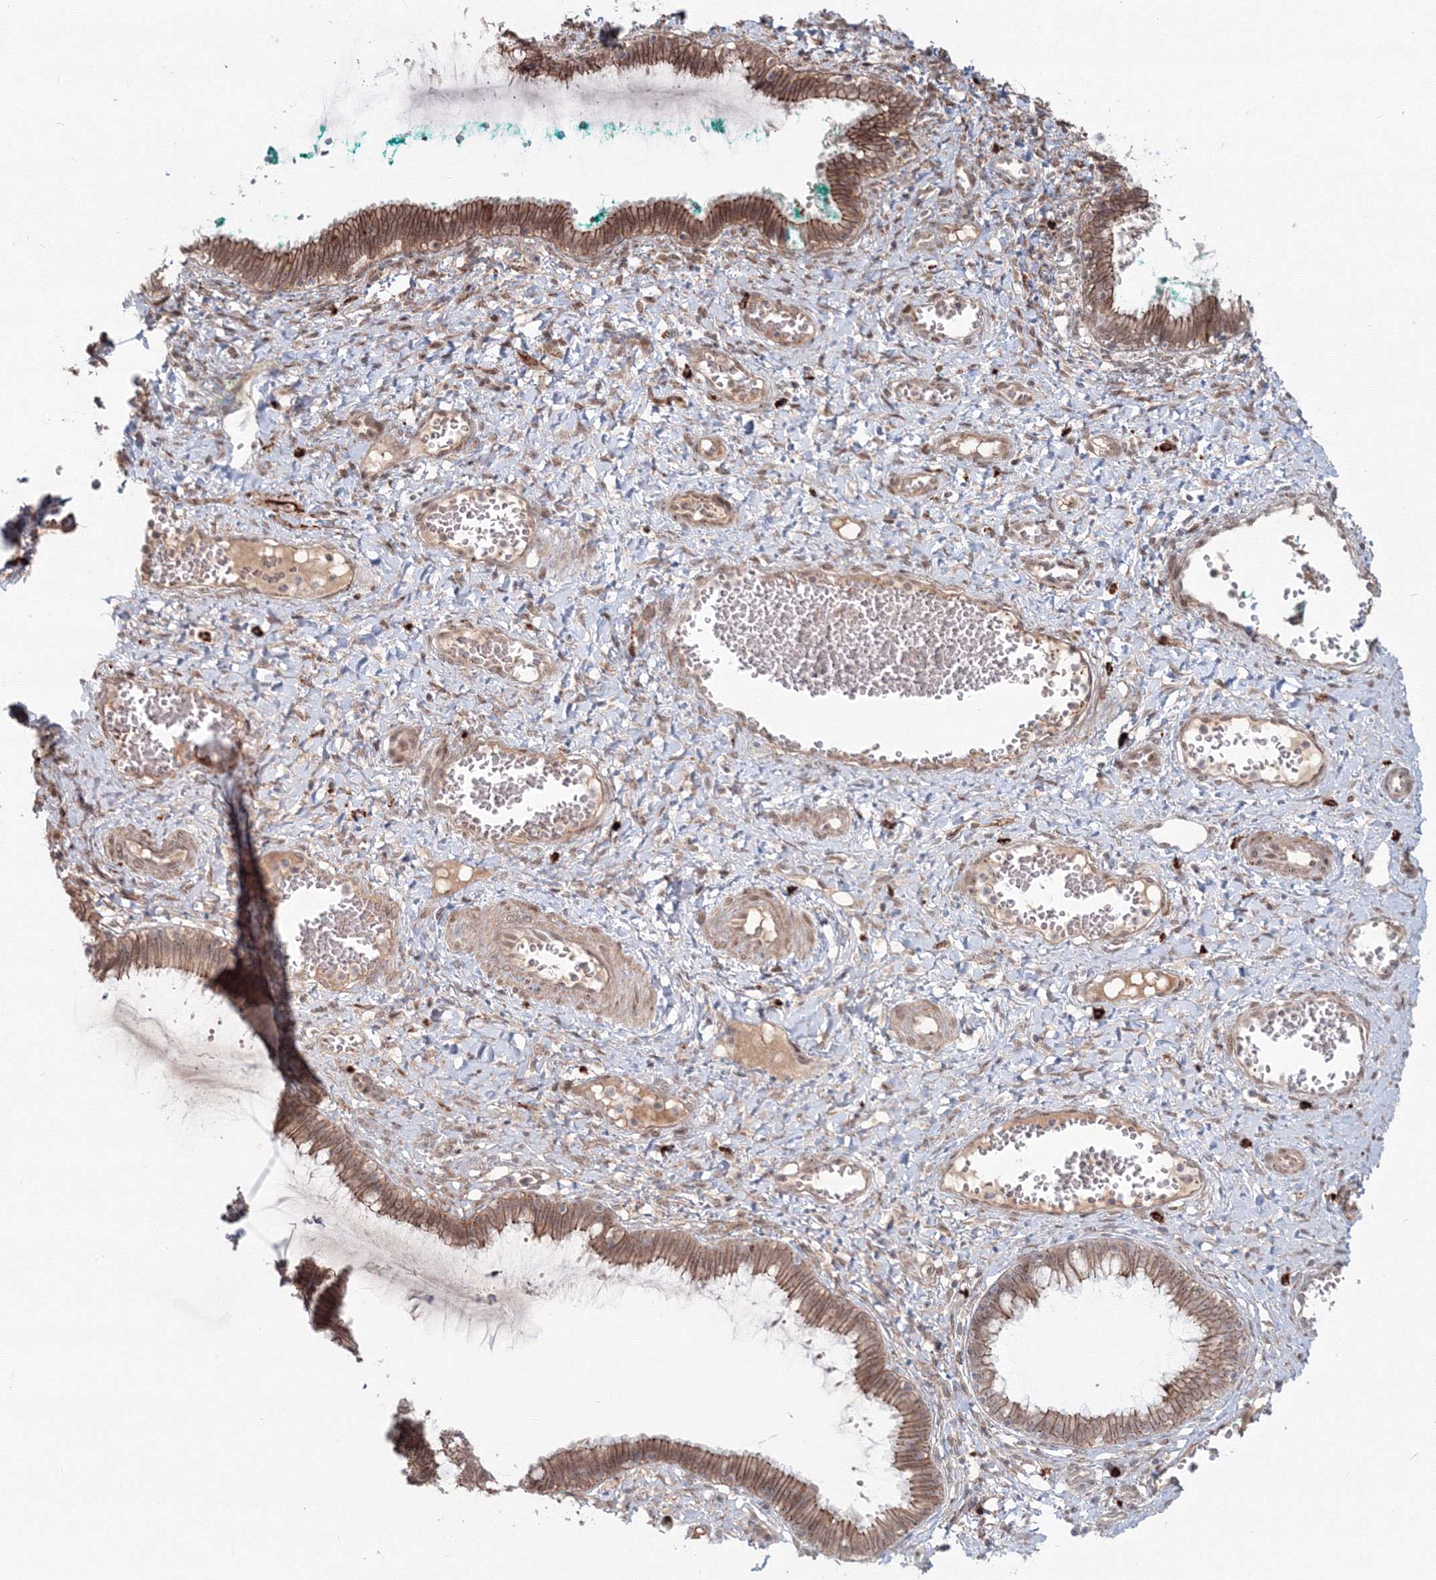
{"staining": {"intensity": "strong", "quantity": ">75%", "location": "cytoplasmic/membranous,nuclear"}, "tissue": "cervix", "cell_type": "Glandular cells", "image_type": "normal", "snomed": [{"axis": "morphology", "description": "Normal tissue, NOS"}, {"axis": "morphology", "description": "Adenocarcinoma, NOS"}, {"axis": "topography", "description": "Cervix"}], "caption": "A histopathology image showing strong cytoplasmic/membranous,nuclear positivity in approximately >75% of glandular cells in benign cervix, as visualized by brown immunohistochemical staining.", "gene": "SH3PXD2A", "patient": {"sex": "female", "age": 29}}